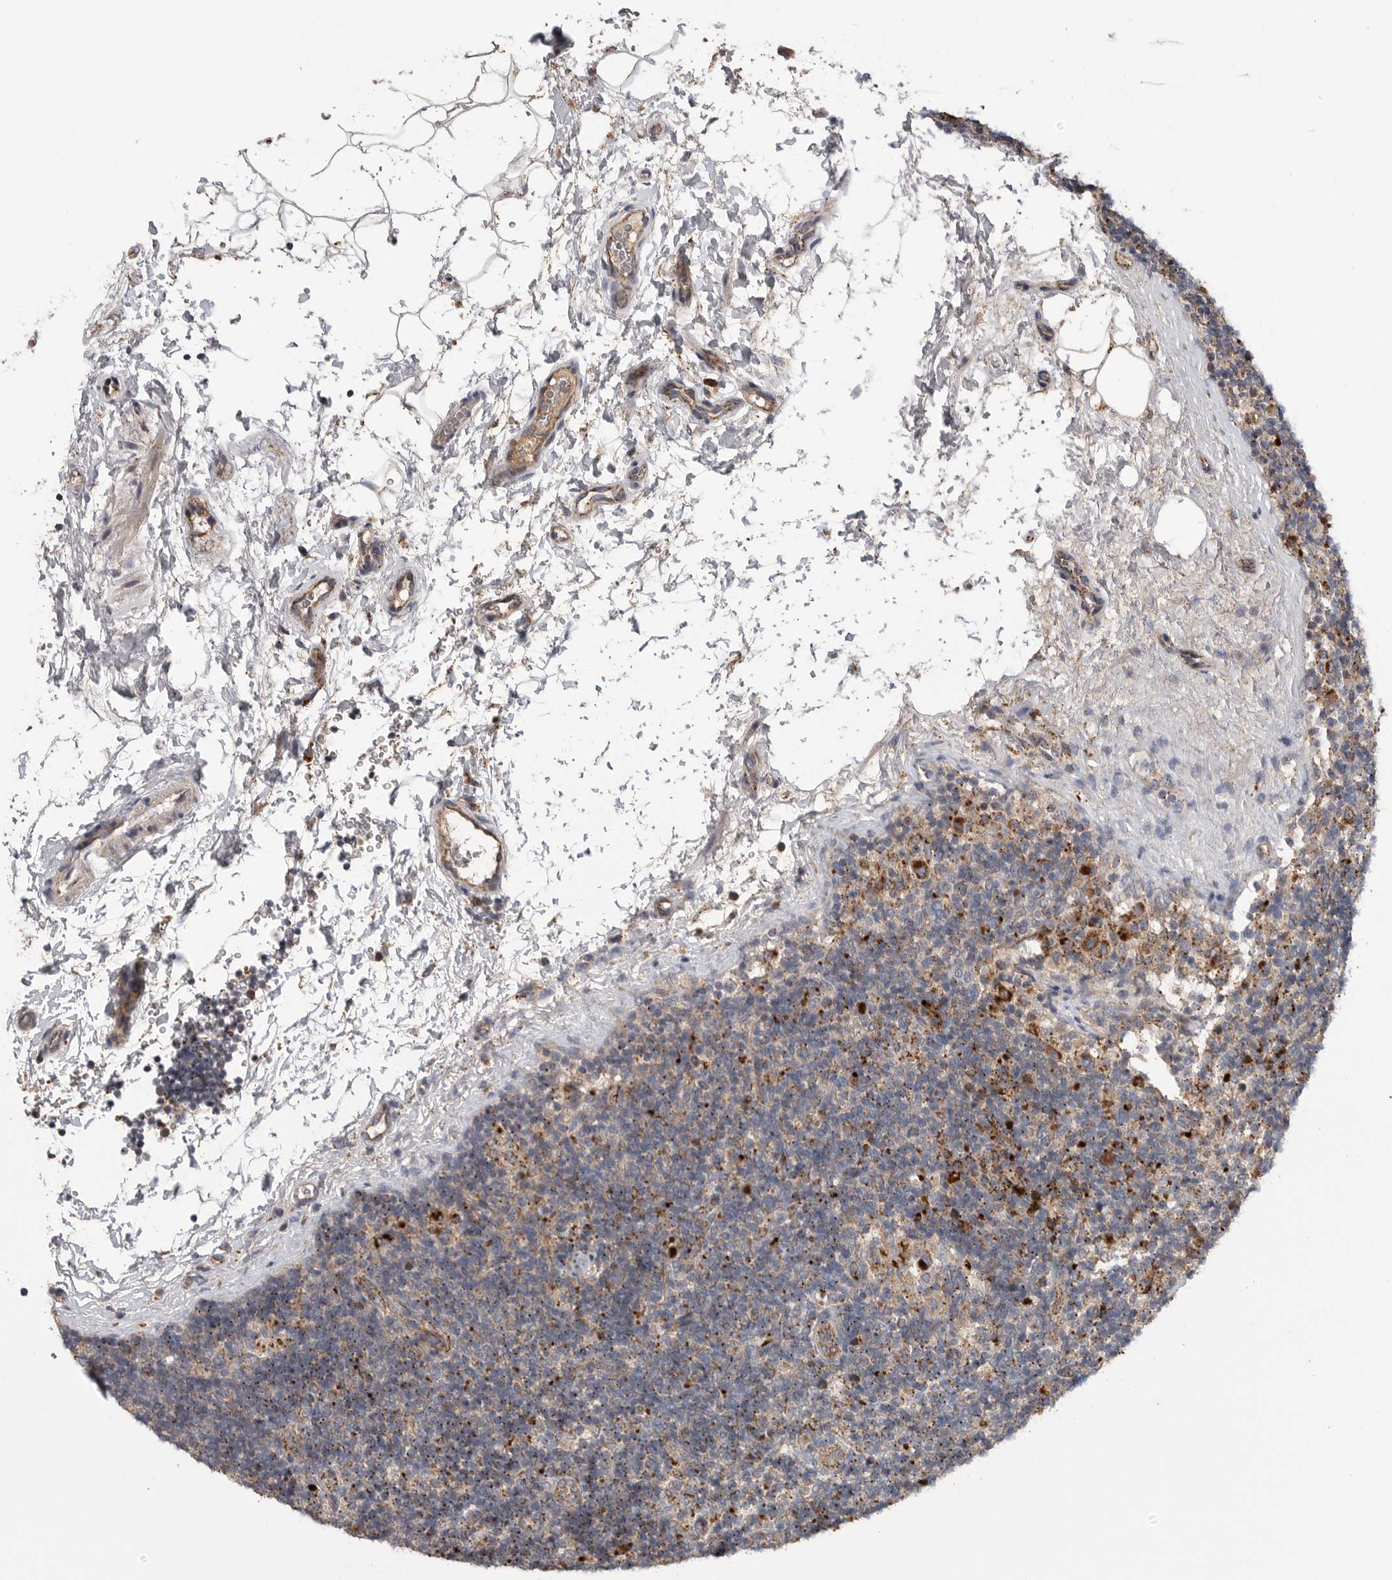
{"staining": {"intensity": "moderate", "quantity": "<25%", "location": "cytoplasmic/membranous"}, "tissue": "lymph node", "cell_type": "Germinal center cells", "image_type": "normal", "snomed": [{"axis": "morphology", "description": "Normal tissue, NOS"}, {"axis": "topography", "description": "Lymph node"}], "caption": "DAB immunohistochemical staining of unremarkable lymph node shows moderate cytoplasmic/membranous protein expression in approximately <25% of germinal center cells.", "gene": "GALNS", "patient": {"sex": "female", "age": 22}}